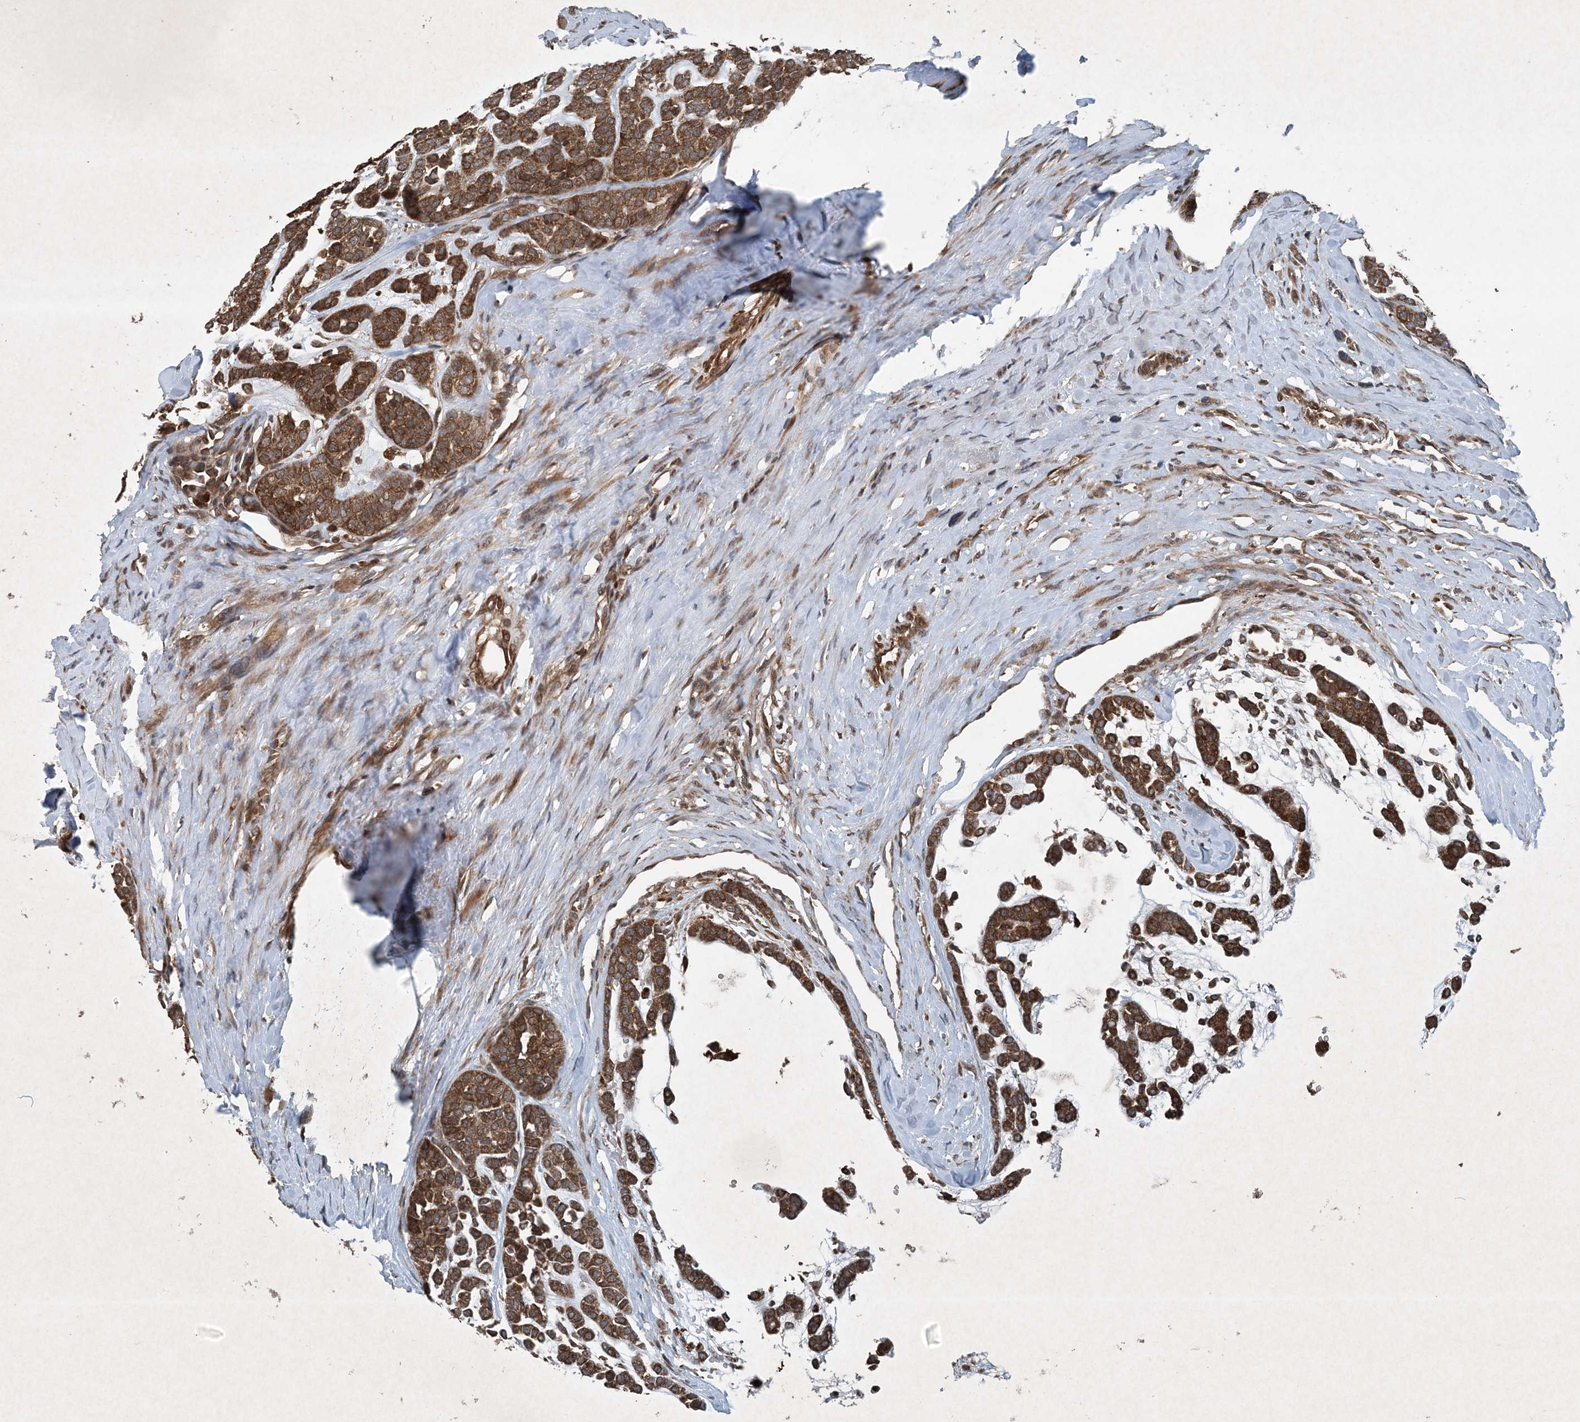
{"staining": {"intensity": "strong", "quantity": ">75%", "location": "cytoplasmic/membranous"}, "tissue": "head and neck cancer", "cell_type": "Tumor cells", "image_type": "cancer", "snomed": [{"axis": "morphology", "description": "Adenocarcinoma, NOS"}, {"axis": "morphology", "description": "Adenoma, NOS"}, {"axis": "topography", "description": "Head-Neck"}], "caption": "Protein expression by immunohistochemistry displays strong cytoplasmic/membranous positivity in about >75% of tumor cells in adenocarcinoma (head and neck).", "gene": "GNG5", "patient": {"sex": "female", "age": 55}}